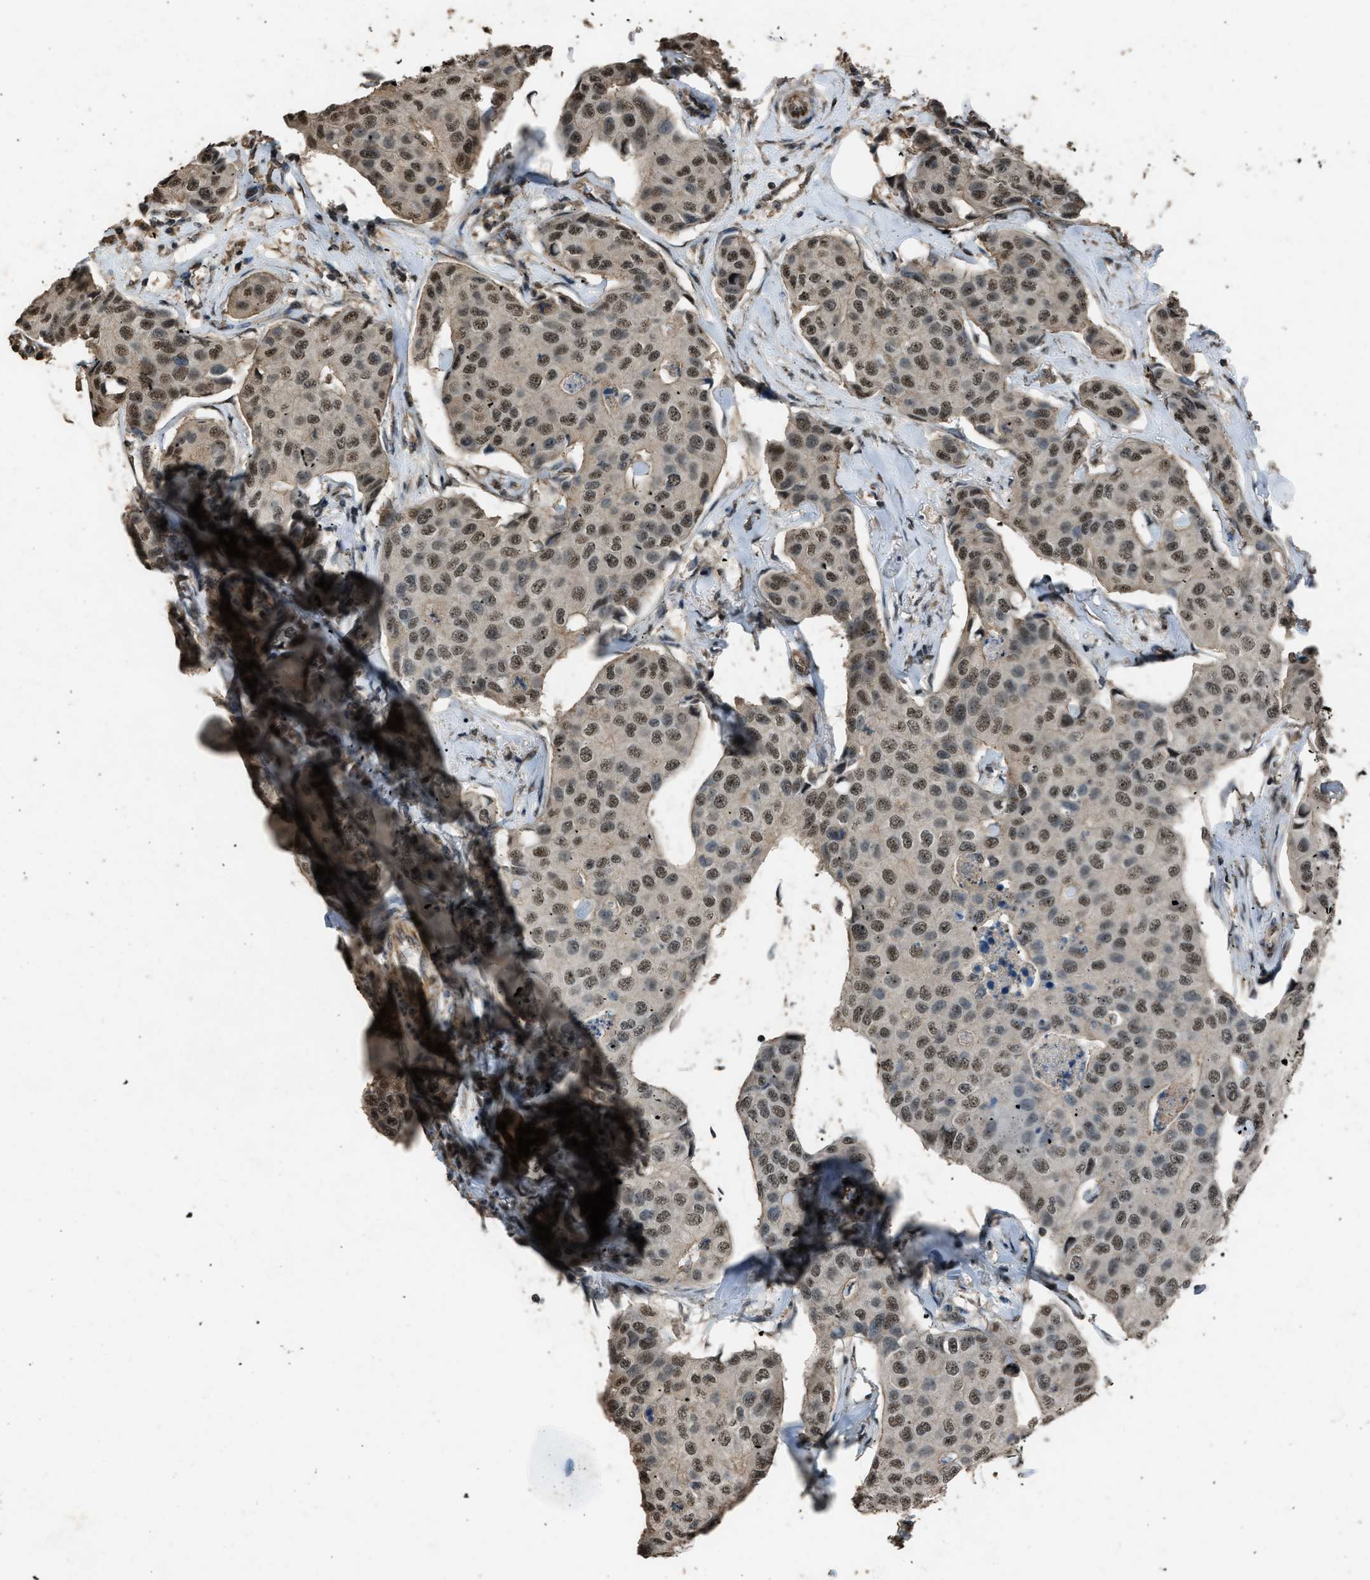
{"staining": {"intensity": "moderate", "quantity": ">75%", "location": "nuclear"}, "tissue": "breast cancer", "cell_type": "Tumor cells", "image_type": "cancer", "snomed": [{"axis": "morphology", "description": "Duct carcinoma"}, {"axis": "topography", "description": "Breast"}], "caption": "Intraductal carcinoma (breast) stained with immunohistochemistry (IHC) displays moderate nuclear expression in about >75% of tumor cells.", "gene": "SERTAD2", "patient": {"sex": "female", "age": 80}}